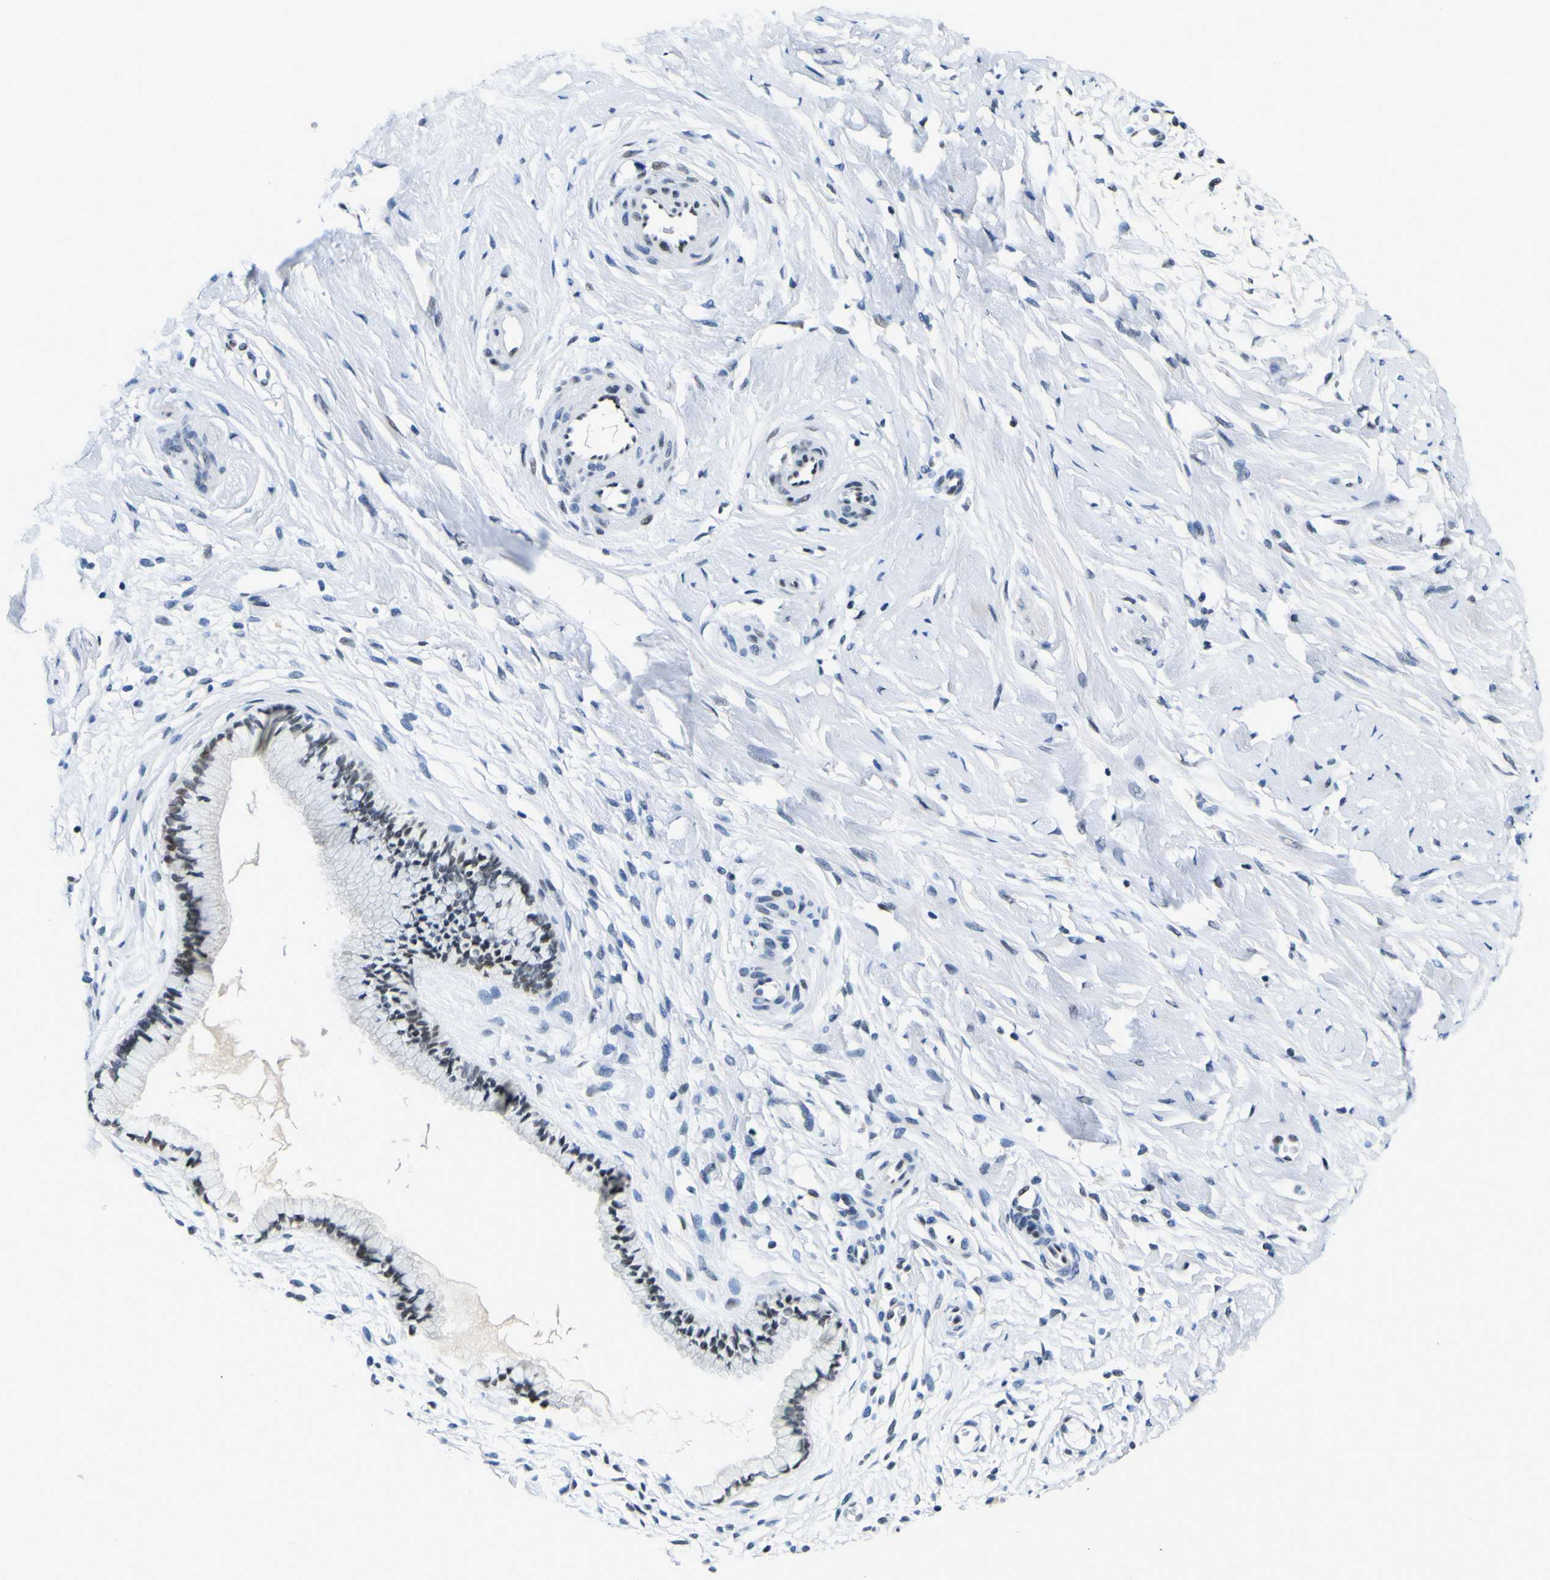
{"staining": {"intensity": "weak", "quantity": "<25%", "location": "nuclear"}, "tissue": "cervix", "cell_type": "Glandular cells", "image_type": "normal", "snomed": [{"axis": "morphology", "description": "Normal tissue, NOS"}, {"axis": "topography", "description": "Cervix"}], "caption": "Immunohistochemistry (IHC) photomicrograph of benign human cervix stained for a protein (brown), which shows no staining in glandular cells.", "gene": "SP1", "patient": {"sex": "female", "age": 65}}